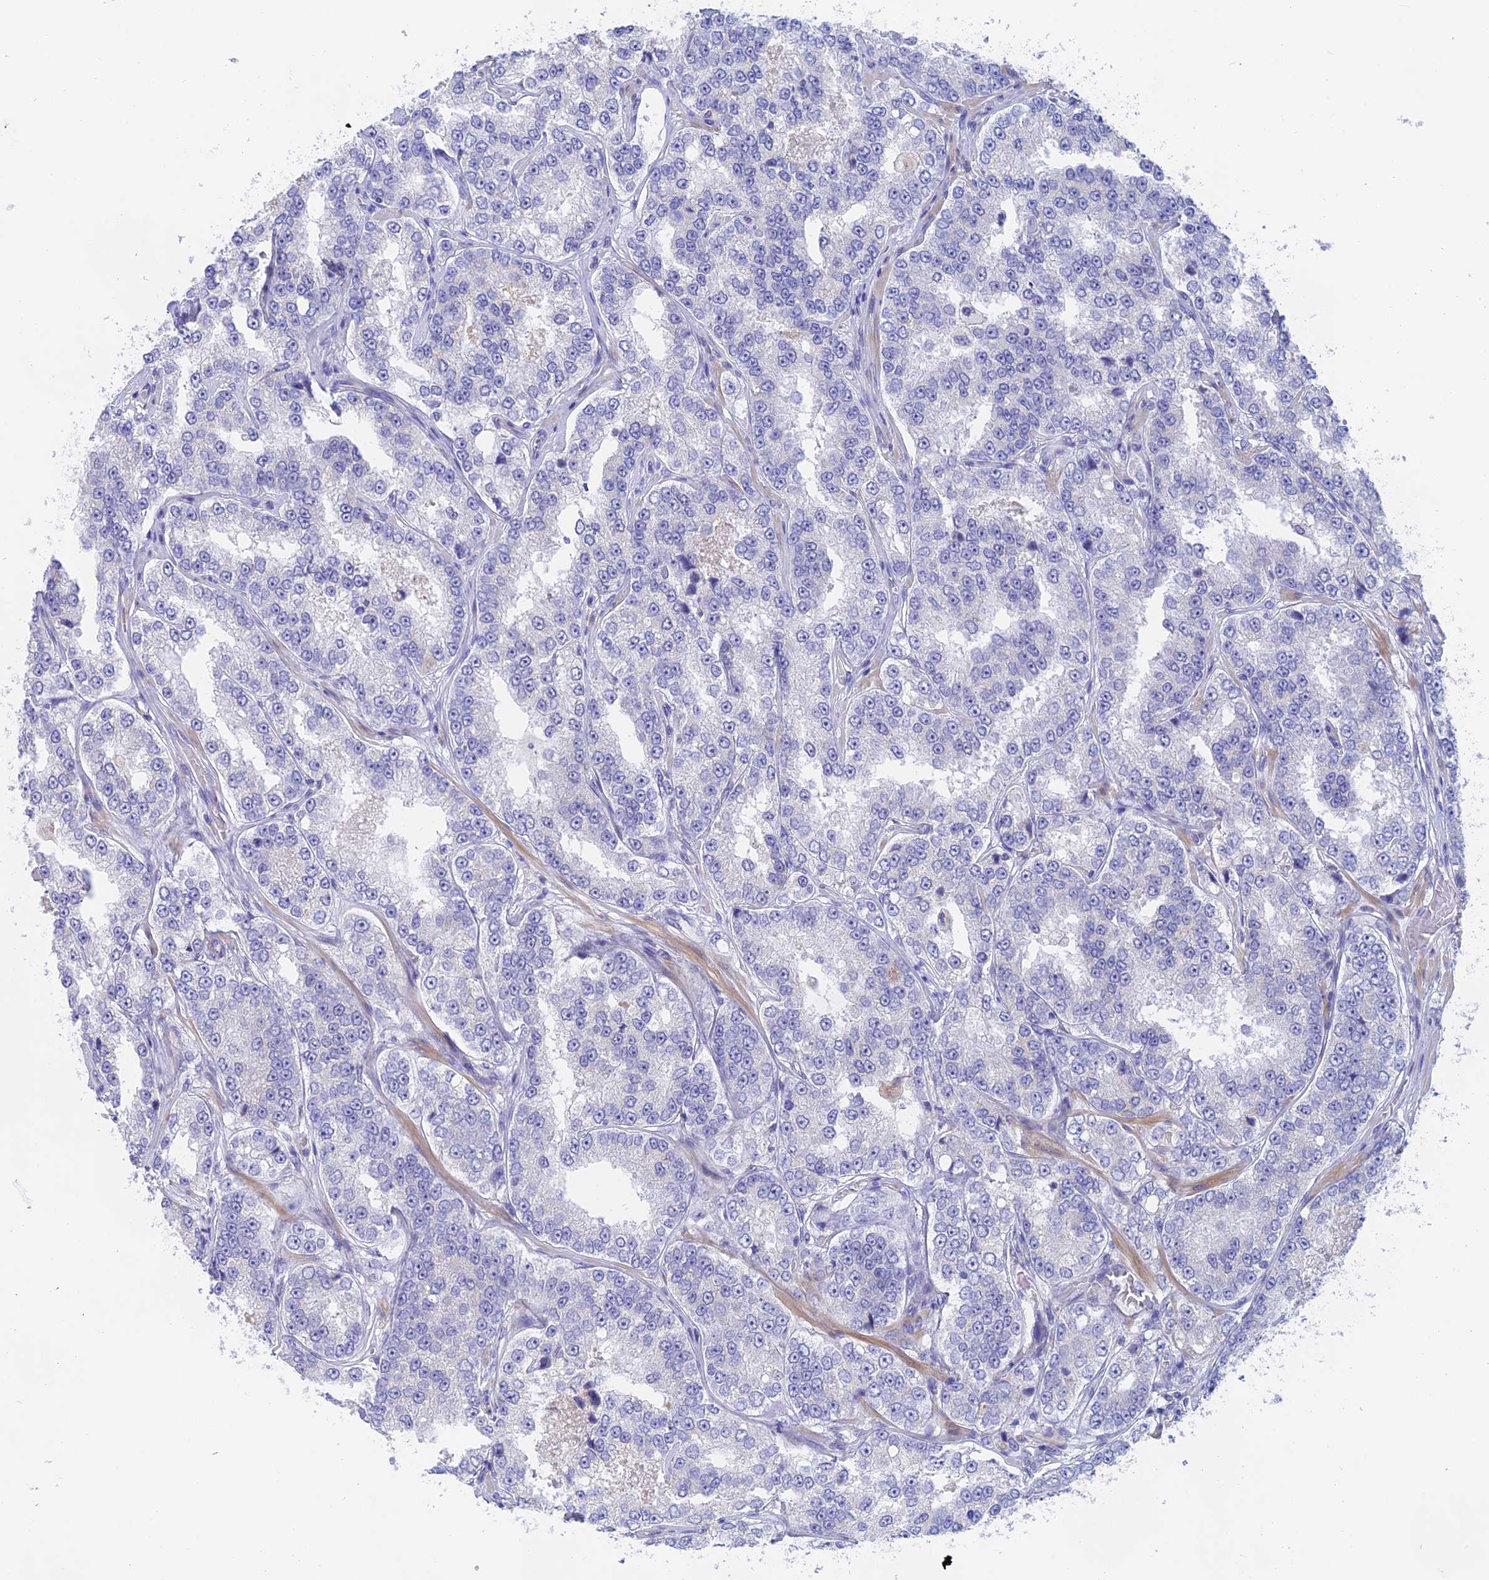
{"staining": {"intensity": "negative", "quantity": "none", "location": "none"}, "tissue": "prostate cancer", "cell_type": "Tumor cells", "image_type": "cancer", "snomed": [{"axis": "morphology", "description": "Normal tissue, NOS"}, {"axis": "morphology", "description": "Adenocarcinoma, High grade"}, {"axis": "topography", "description": "Prostate"}], "caption": "Micrograph shows no significant protein staining in tumor cells of prostate cancer.", "gene": "GLB1L", "patient": {"sex": "male", "age": 83}}